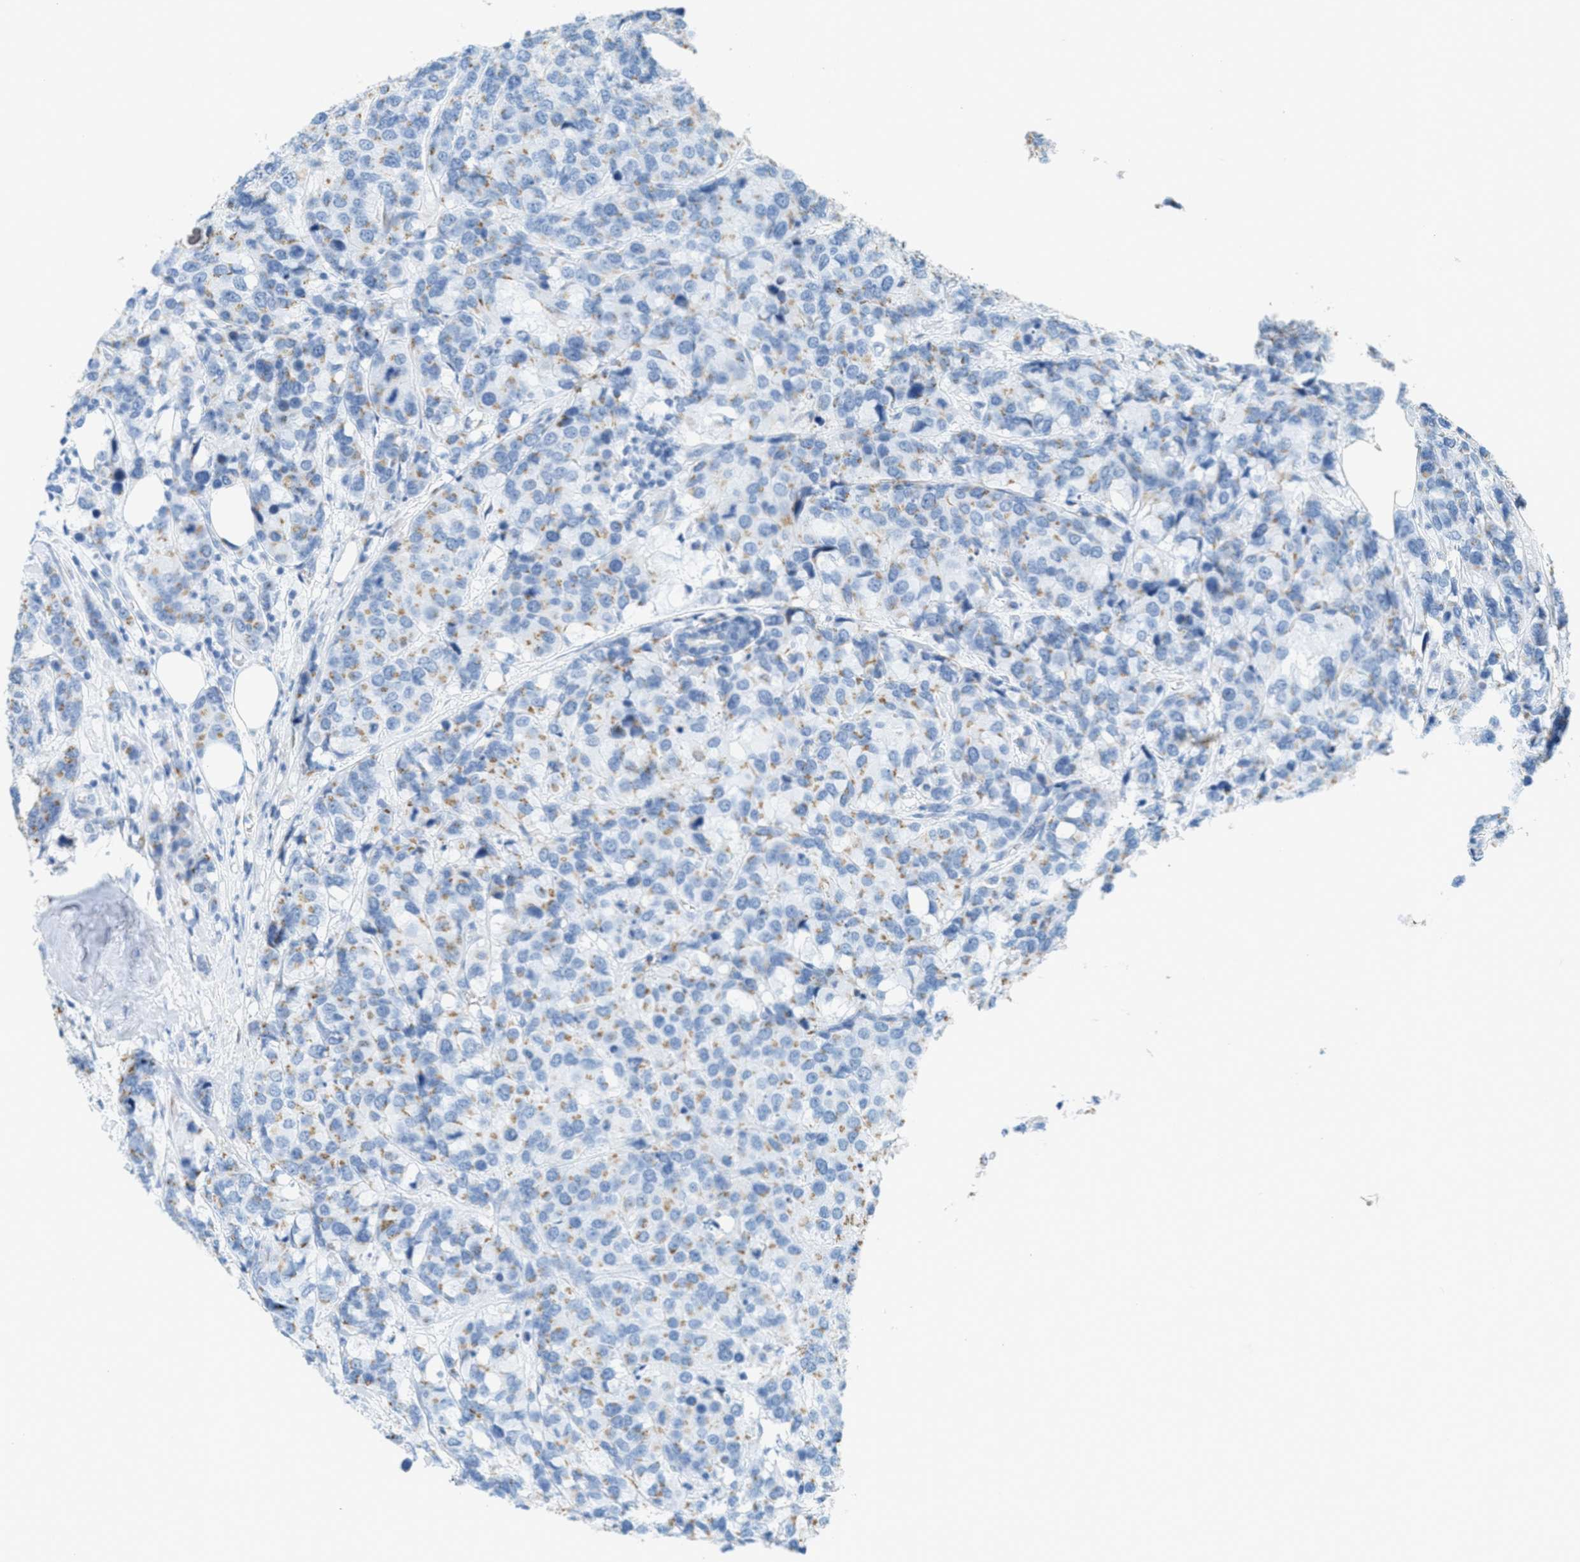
{"staining": {"intensity": "moderate", "quantity": "25%-75%", "location": "cytoplasmic/membranous"}, "tissue": "breast cancer", "cell_type": "Tumor cells", "image_type": "cancer", "snomed": [{"axis": "morphology", "description": "Lobular carcinoma"}, {"axis": "topography", "description": "Breast"}], "caption": "Immunohistochemical staining of breast lobular carcinoma shows medium levels of moderate cytoplasmic/membranous staining in about 25%-75% of tumor cells. The staining was performed using DAB (3,3'-diaminobenzidine) to visualize the protein expression in brown, while the nuclei were stained in blue with hematoxylin (Magnification: 20x).", "gene": "ZFPL1", "patient": {"sex": "female", "age": 59}}